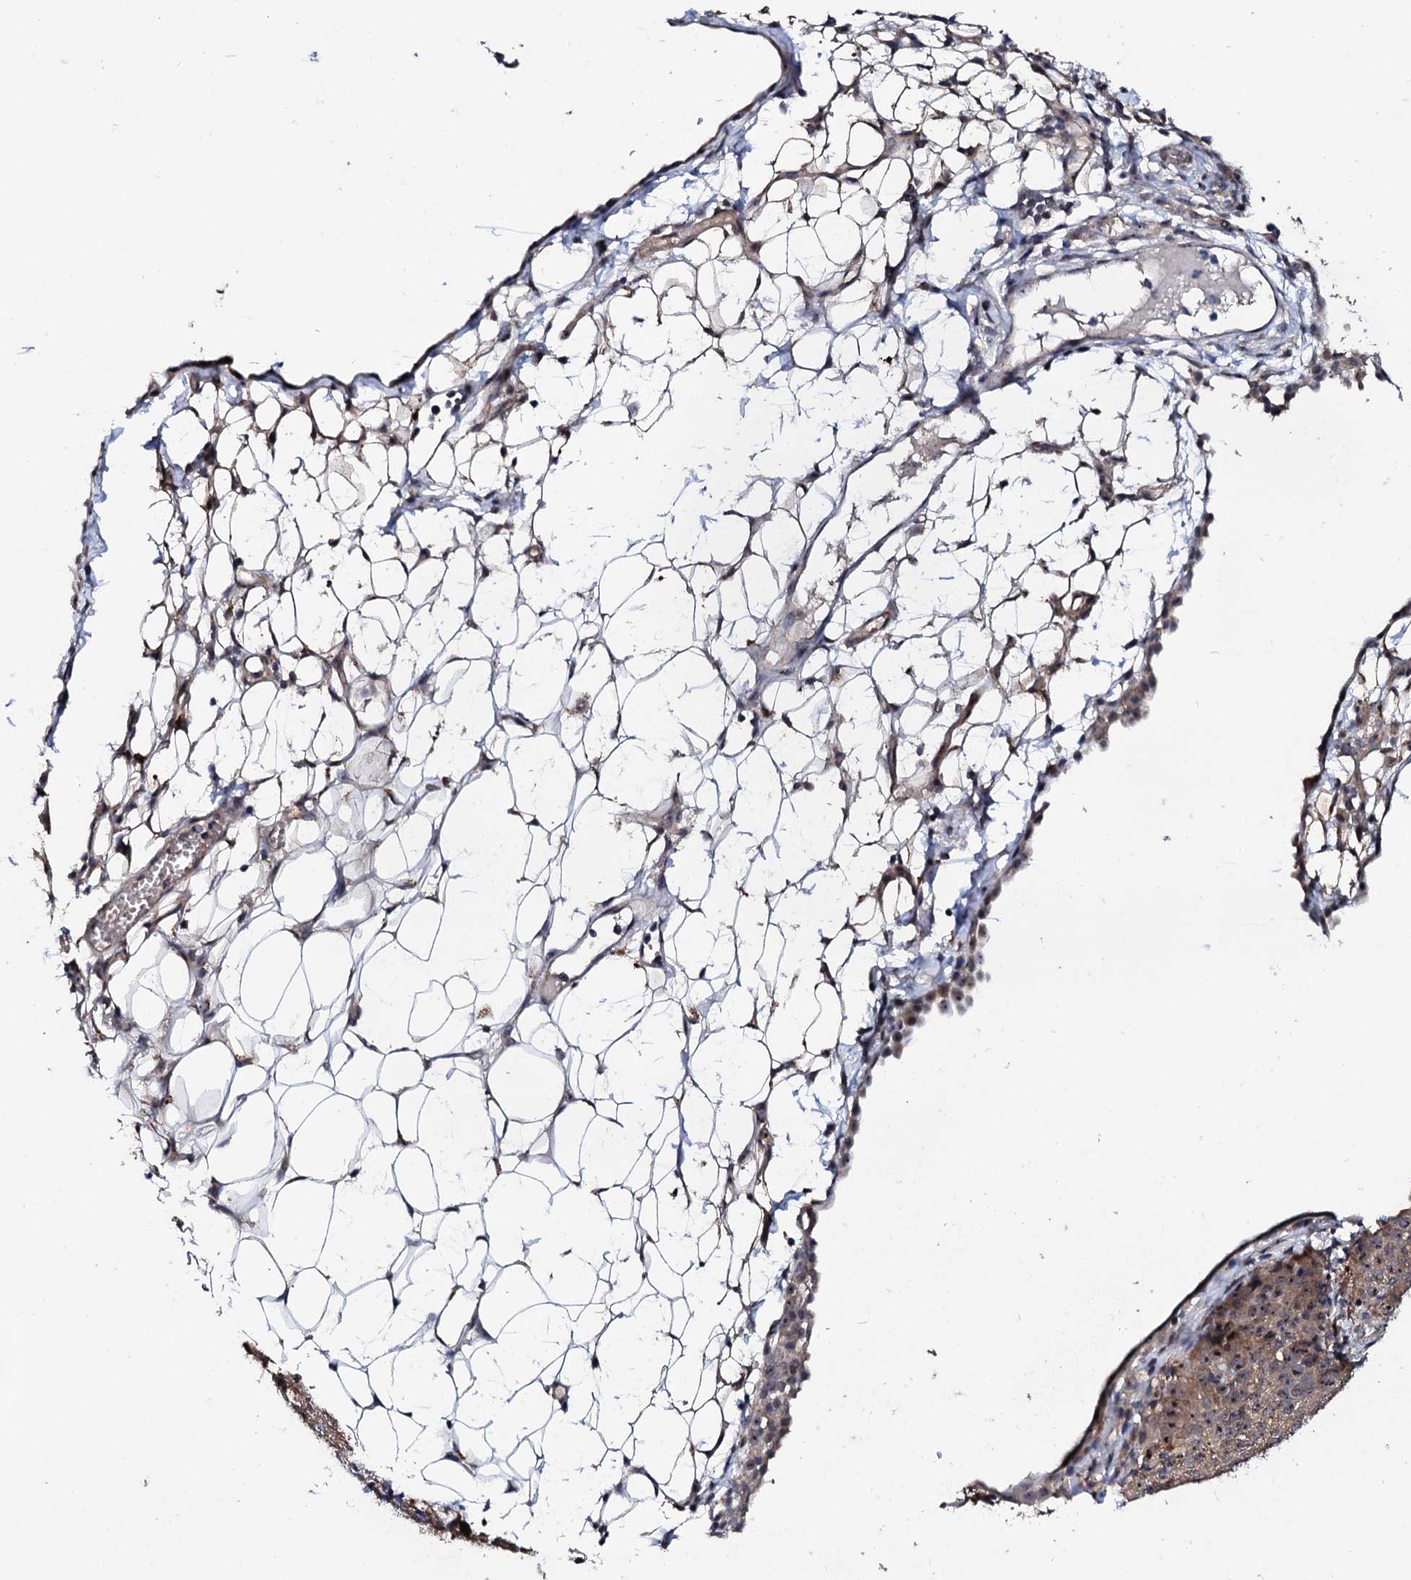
{"staining": {"intensity": "weak", "quantity": ">75%", "location": "cytoplasmic/membranous,nuclear"}, "tissue": "ovarian cancer", "cell_type": "Tumor cells", "image_type": "cancer", "snomed": [{"axis": "morphology", "description": "Carcinoma, endometroid"}, {"axis": "topography", "description": "Ovary"}], "caption": "Protein expression by immunohistochemistry (IHC) reveals weak cytoplasmic/membranous and nuclear expression in approximately >75% of tumor cells in ovarian cancer (endometroid carcinoma).", "gene": "GTPBP4", "patient": {"sex": "female", "age": 42}}